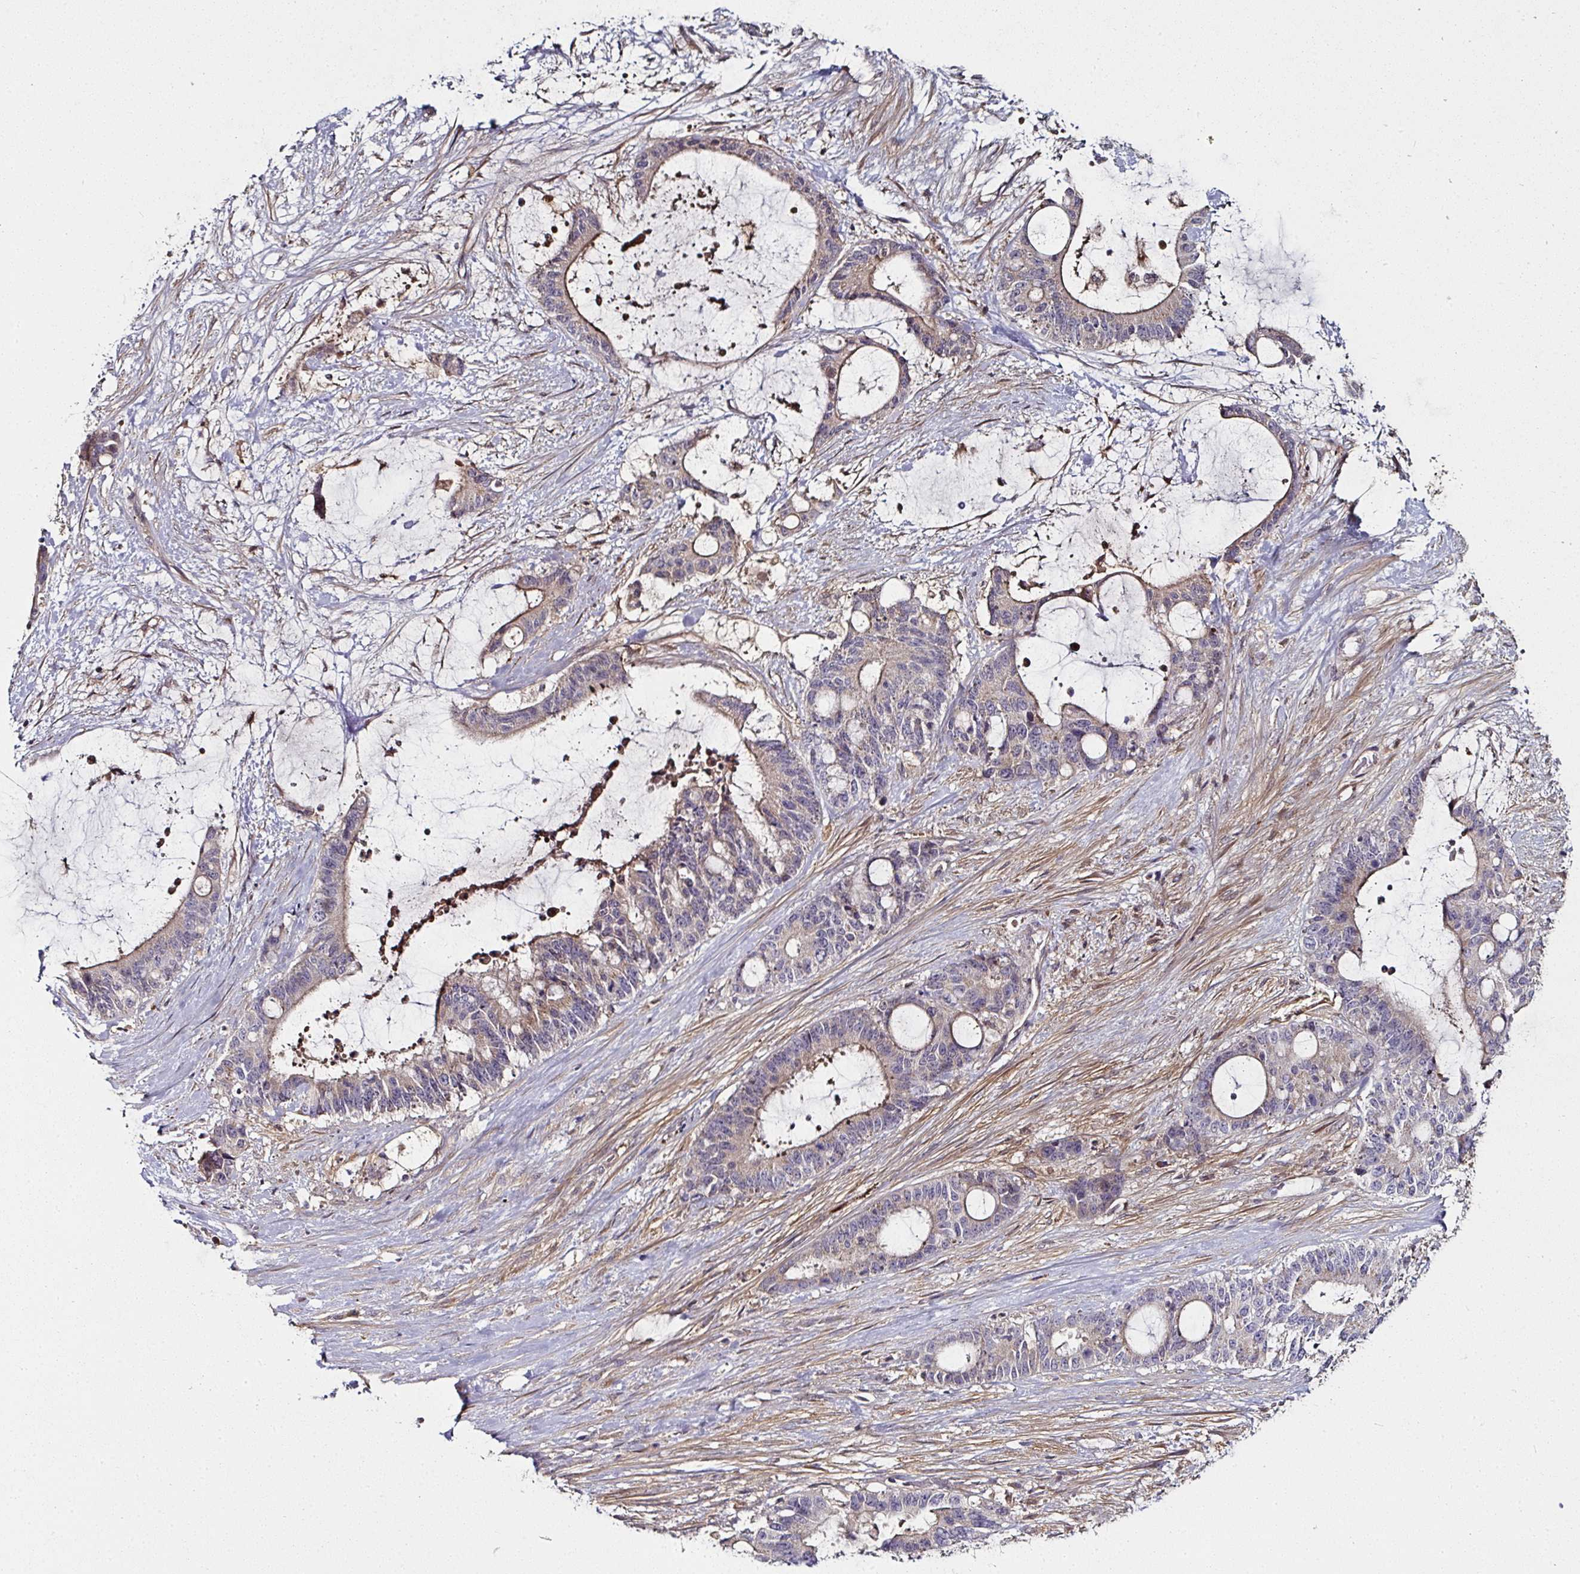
{"staining": {"intensity": "weak", "quantity": "<25%", "location": "cytoplasmic/membranous"}, "tissue": "liver cancer", "cell_type": "Tumor cells", "image_type": "cancer", "snomed": [{"axis": "morphology", "description": "Normal tissue, NOS"}, {"axis": "morphology", "description": "Cholangiocarcinoma"}, {"axis": "topography", "description": "Liver"}, {"axis": "topography", "description": "Peripheral nerve tissue"}], "caption": "A histopathology image of cholangiocarcinoma (liver) stained for a protein displays no brown staining in tumor cells.", "gene": "CTDSP2", "patient": {"sex": "female", "age": 73}}